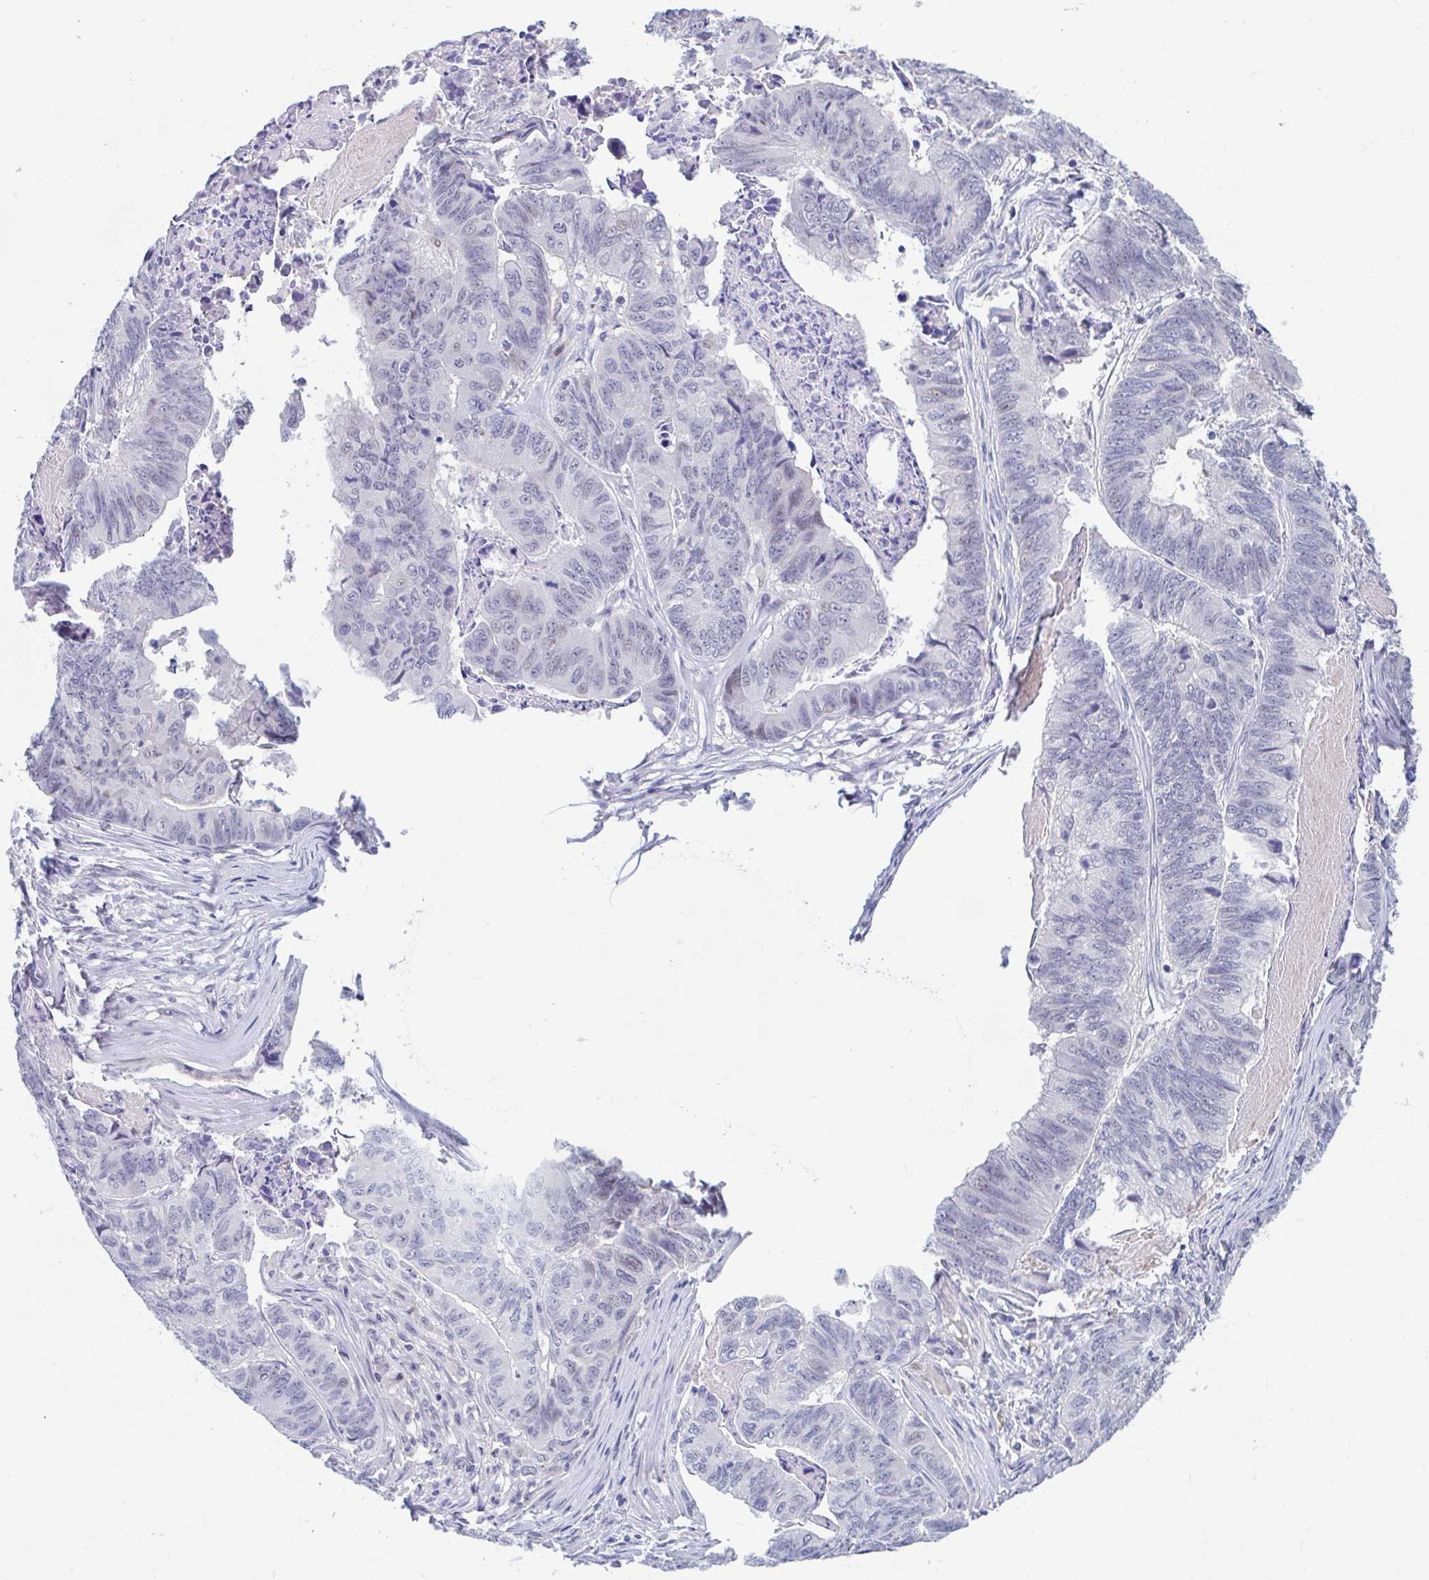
{"staining": {"intensity": "weak", "quantity": "<25%", "location": "nuclear"}, "tissue": "stomach cancer", "cell_type": "Tumor cells", "image_type": "cancer", "snomed": [{"axis": "morphology", "description": "Adenocarcinoma, NOS"}, {"axis": "topography", "description": "Stomach, lower"}], "caption": "High magnification brightfield microscopy of stomach cancer (adenocarcinoma) stained with DAB (brown) and counterstained with hematoxylin (blue): tumor cells show no significant staining. (Brightfield microscopy of DAB (3,3'-diaminobenzidine) immunohistochemistry (IHC) at high magnification).", "gene": "PERM1", "patient": {"sex": "male", "age": 77}}